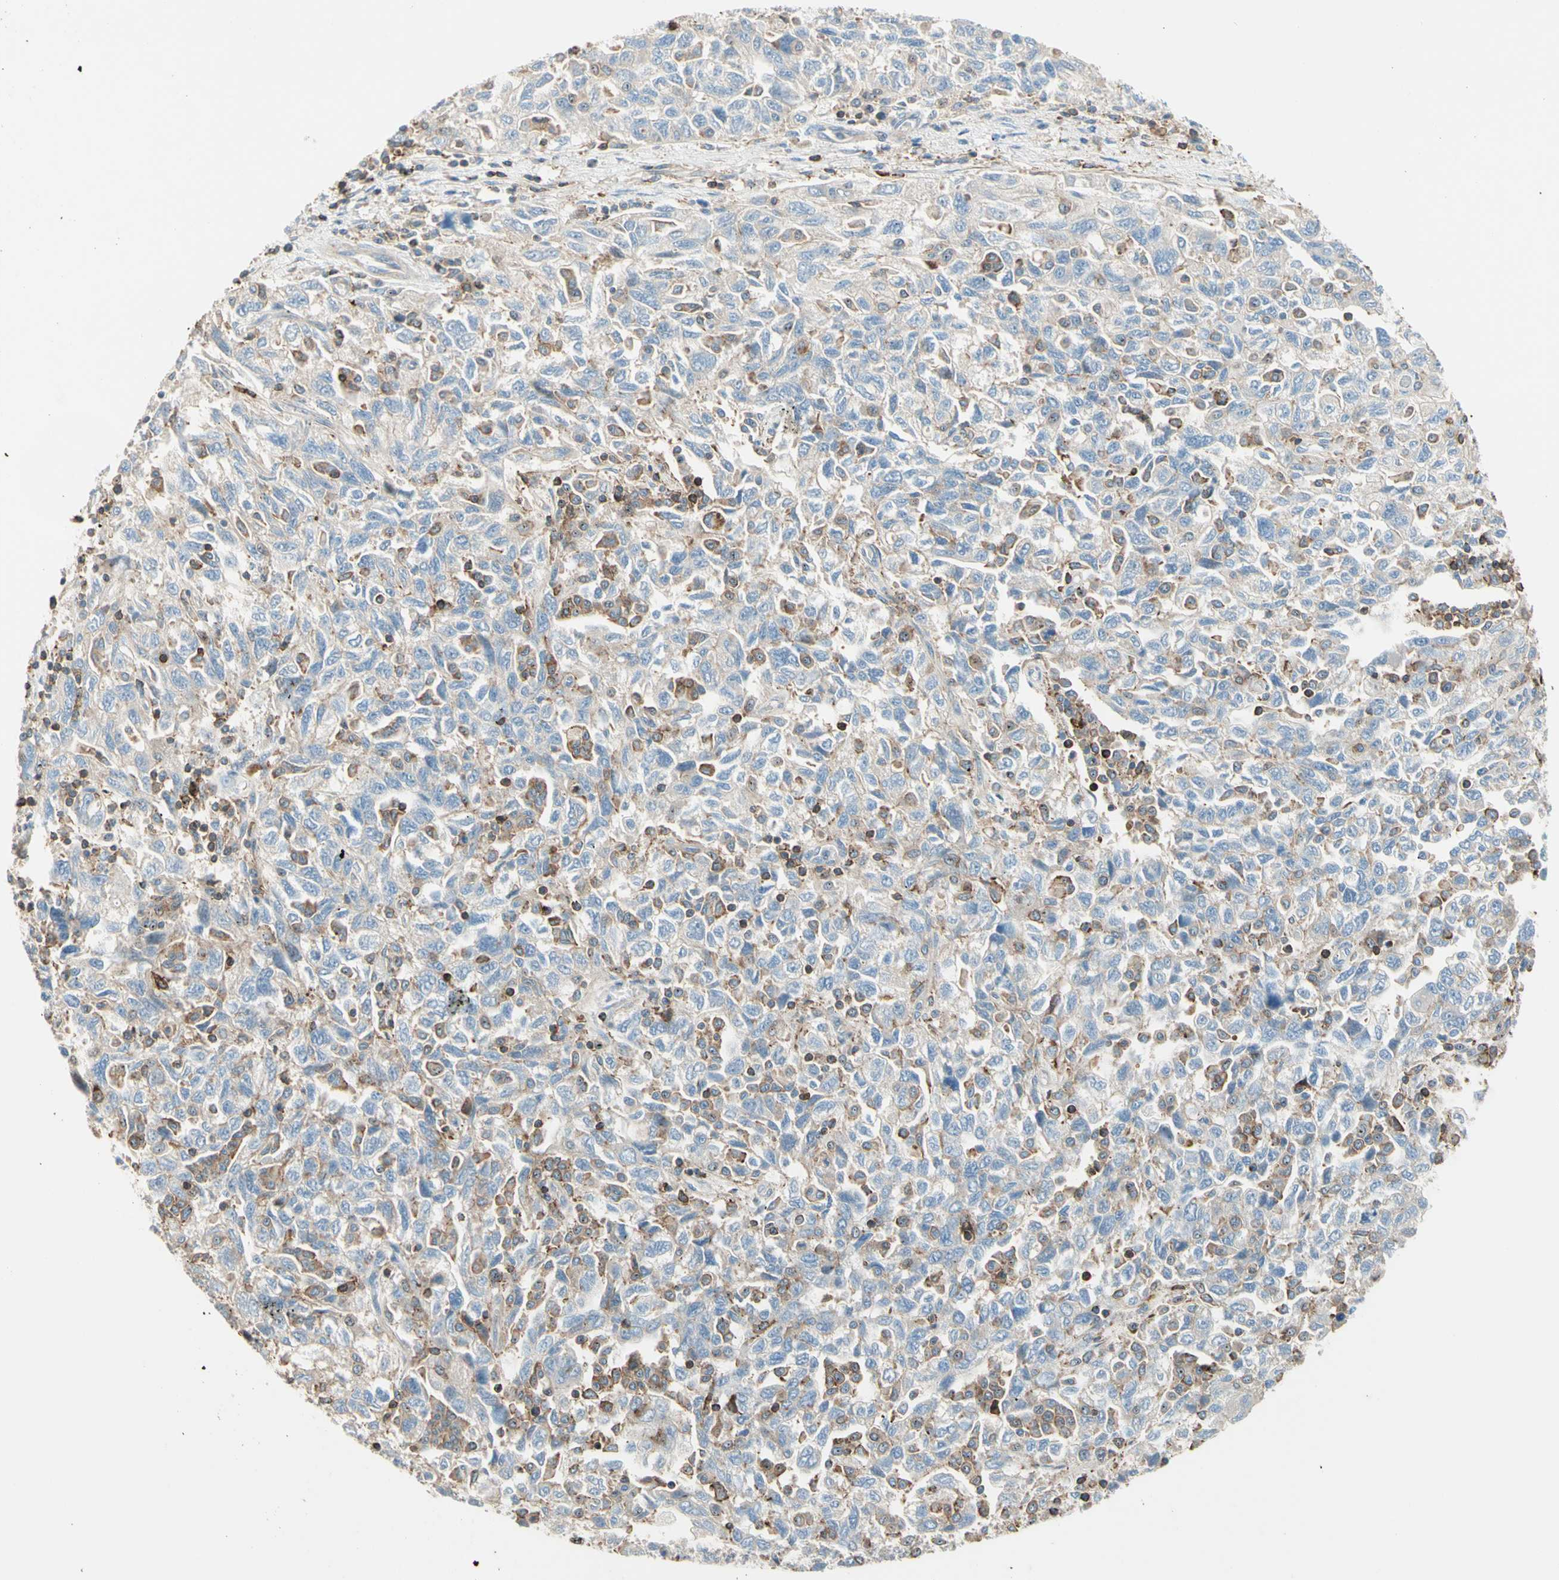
{"staining": {"intensity": "weak", "quantity": "25%-75%", "location": "cytoplasmic/membranous"}, "tissue": "ovarian cancer", "cell_type": "Tumor cells", "image_type": "cancer", "snomed": [{"axis": "morphology", "description": "Carcinoma, NOS"}, {"axis": "morphology", "description": "Cystadenocarcinoma, serous, NOS"}, {"axis": "topography", "description": "Ovary"}], "caption": "Ovarian cancer (carcinoma) tissue shows weak cytoplasmic/membranous staining in approximately 25%-75% of tumor cells, visualized by immunohistochemistry.", "gene": "SEMA4C", "patient": {"sex": "female", "age": 69}}